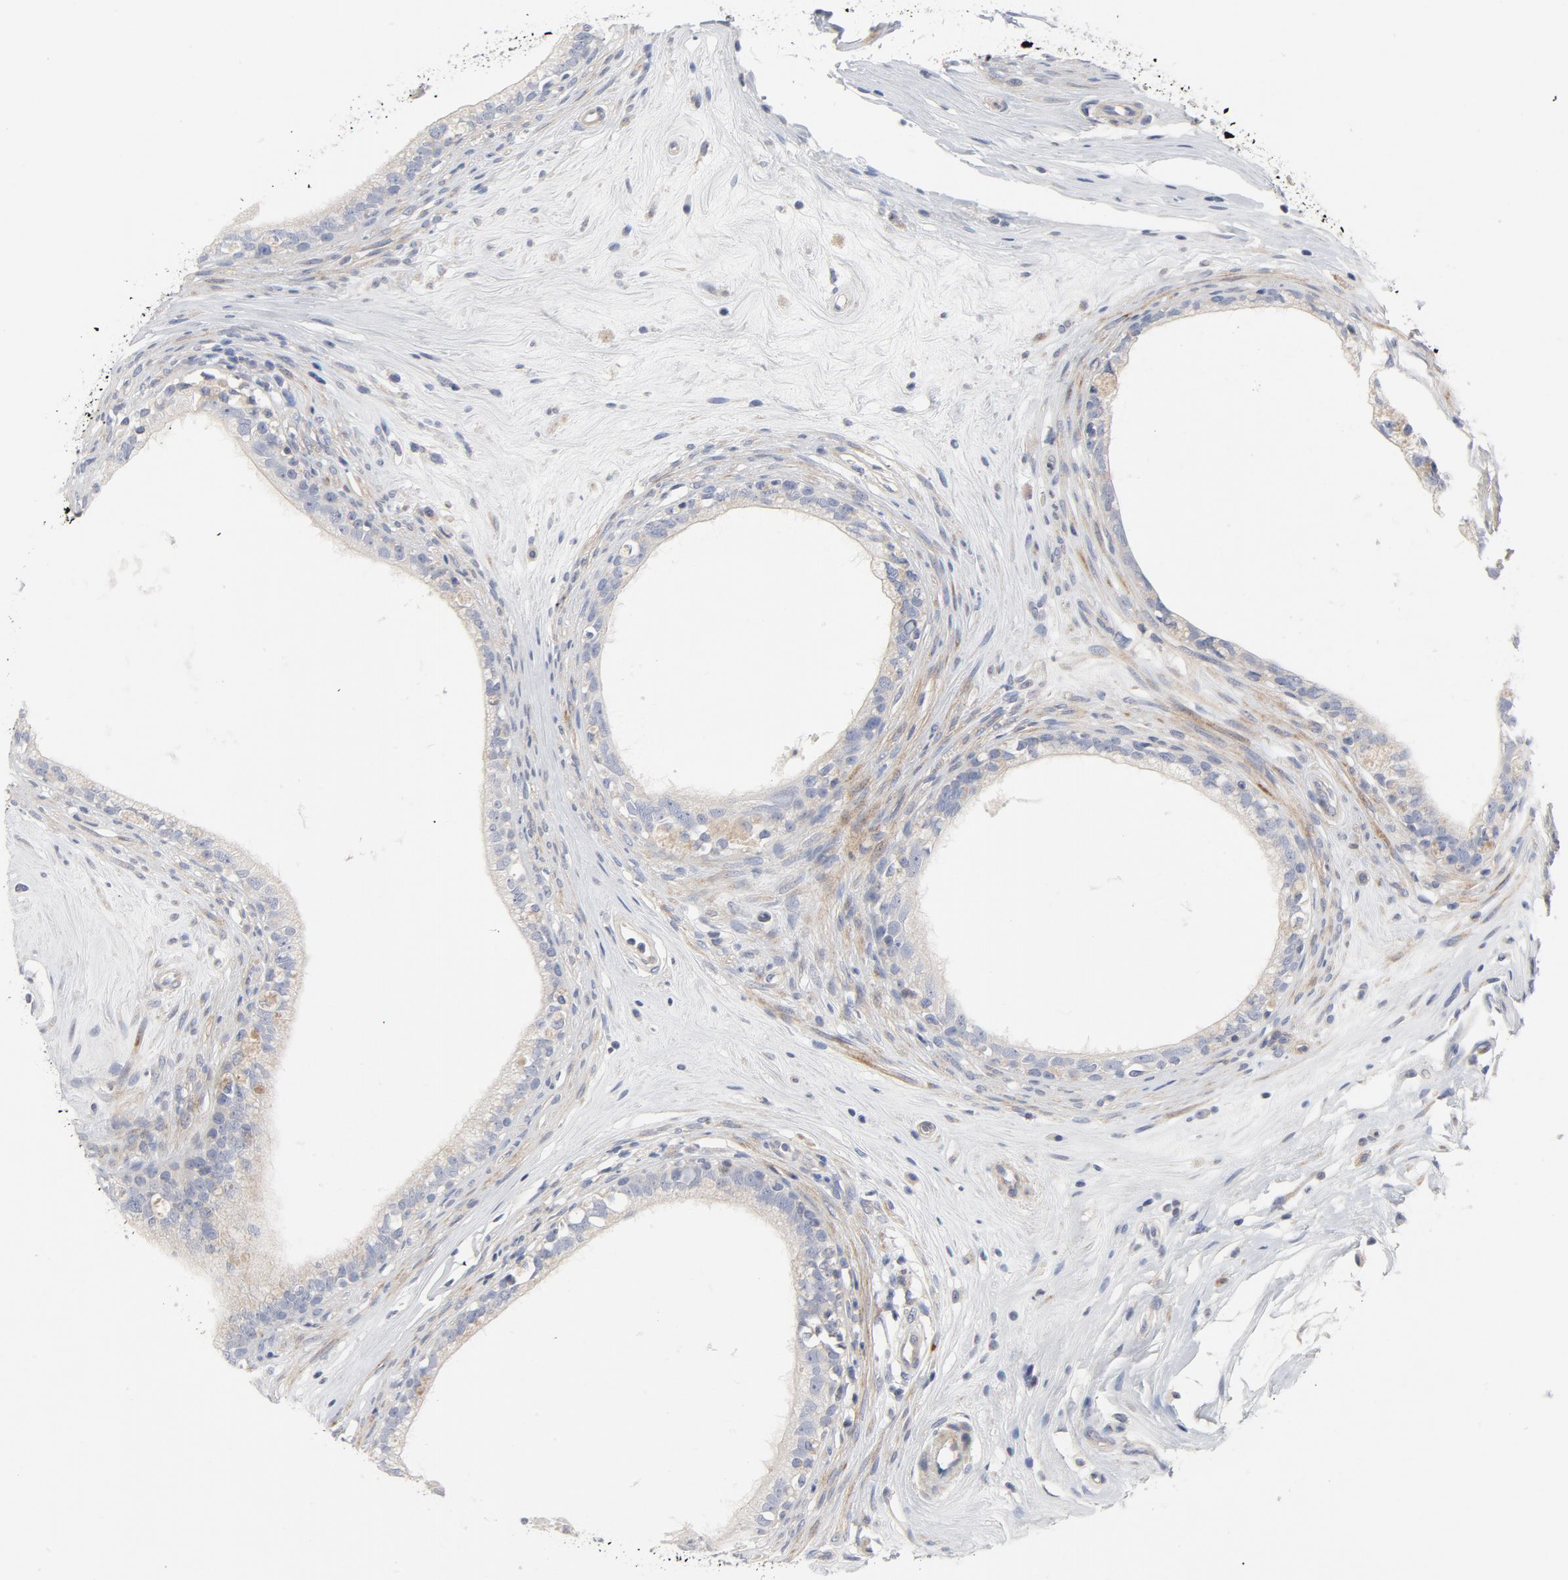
{"staining": {"intensity": "negative", "quantity": "none", "location": "none"}, "tissue": "epididymis", "cell_type": "Glandular cells", "image_type": "normal", "snomed": [{"axis": "morphology", "description": "Normal tissue, NOS"}, {"axis": "morphology", "description": "Inflammation, NOS"}, {"axis": "topography", "description": "Epididymis"}], "caption": "A photomicrograph of human epididymis is negative for staining in glandular cells.", "gene": "ROCK1", "patient": {"sex": "male", "age": 84}}